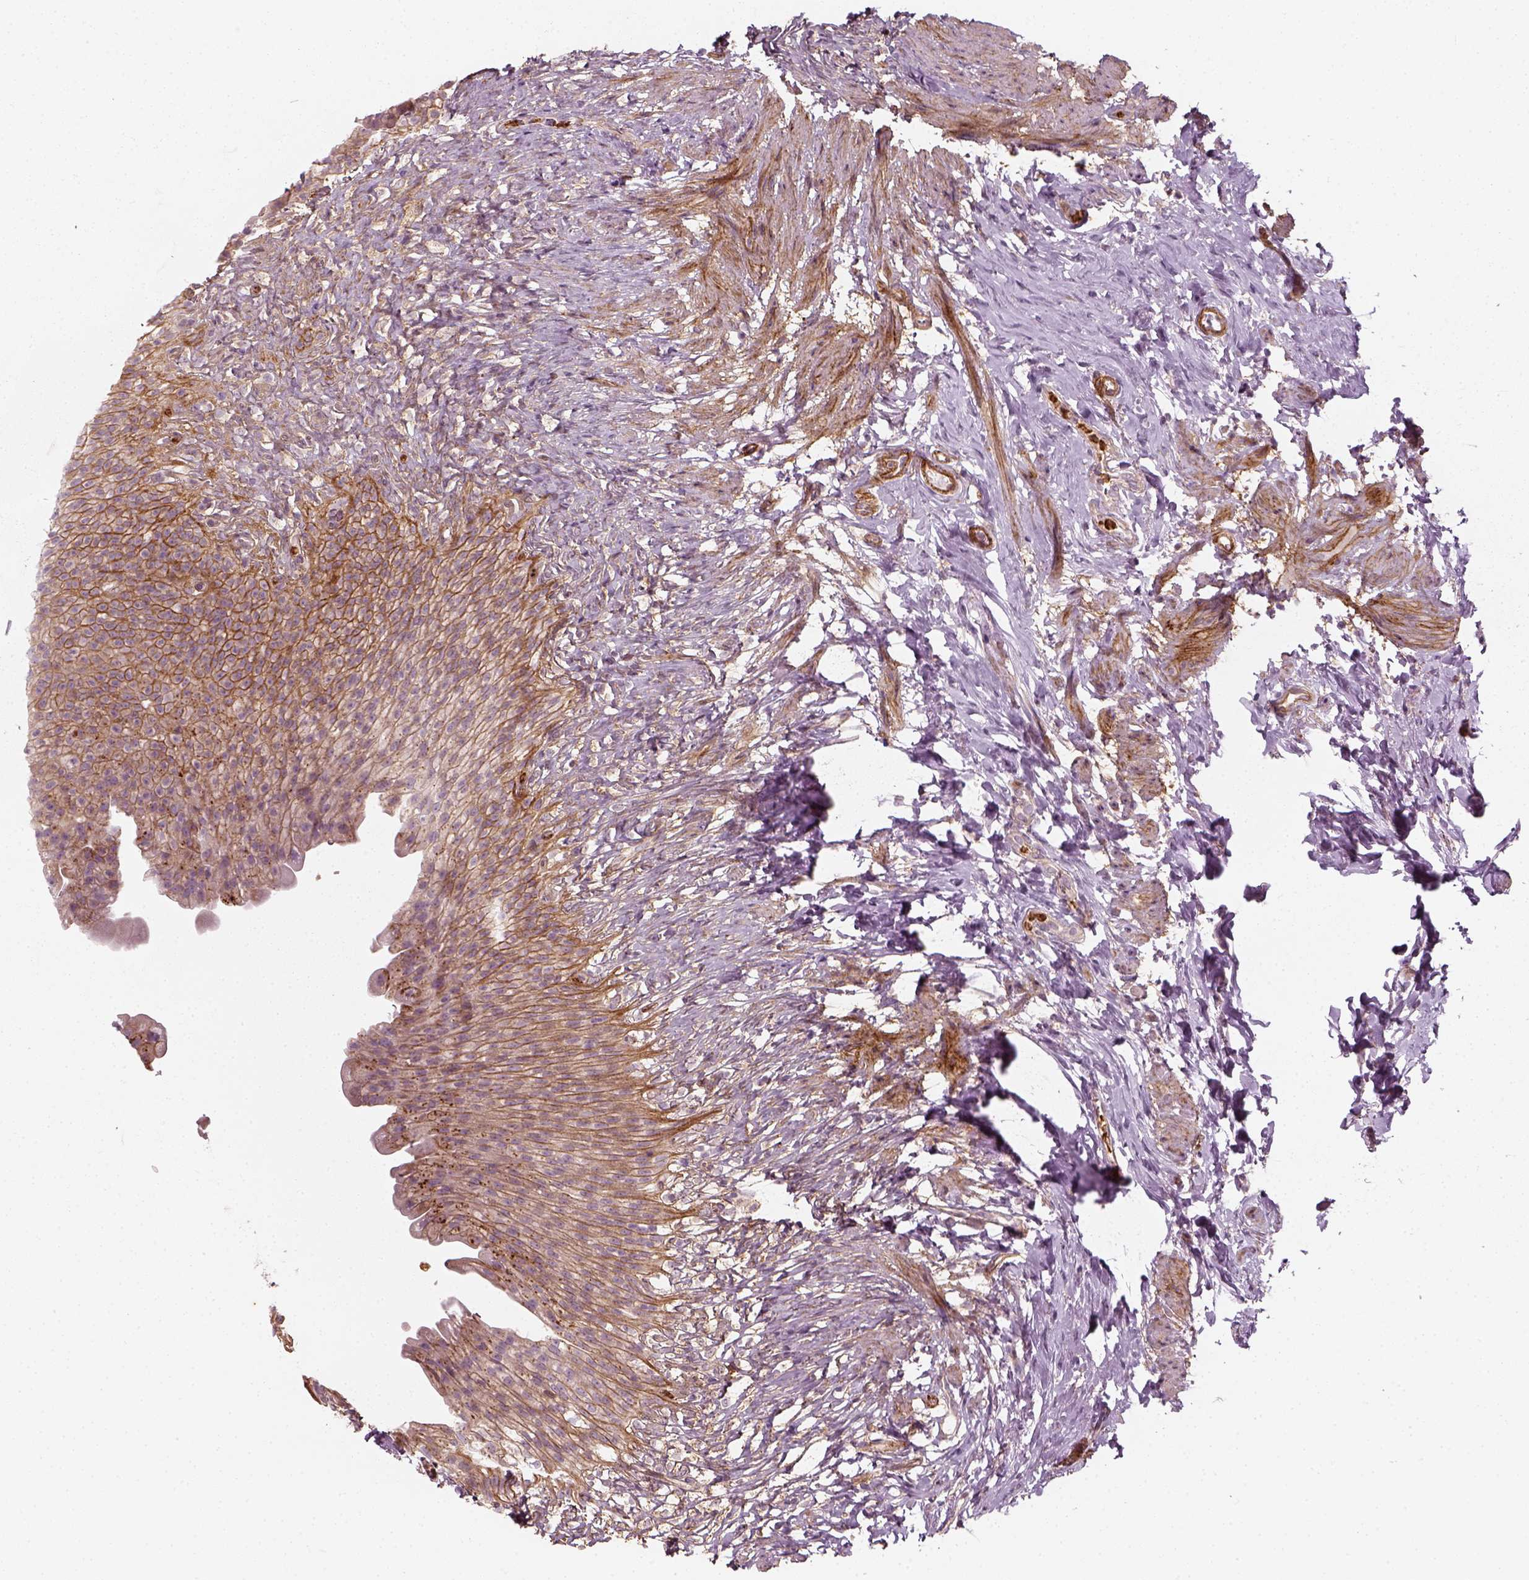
{"staining": {"intensity": "moderate", "quantity": ">75%", "location": "cytoplasmic/membranous"}, "tissue": "urinary bladder", "cell_type": "Urothelial cells", "image_type": "normal", "snomed": [{"axis": "morphology", "description": "Normal tissue, NOS"}, {"axis": "topography", "description": "Urinary bladder"}, {"axis": "topography", "description": "Prostate"}], "caption": "A photomicrograph of human urinary bladder stained for a protein displays moderate cytoplasmic/membranous brown staining in urothelial cells. The staining is performed using DAB brown chromogen to label protein expression. The nuclei are counter-stained blue using hematoxylin.", "gene": "NPTN", "patient": {"sex": "male", "age": 76}}